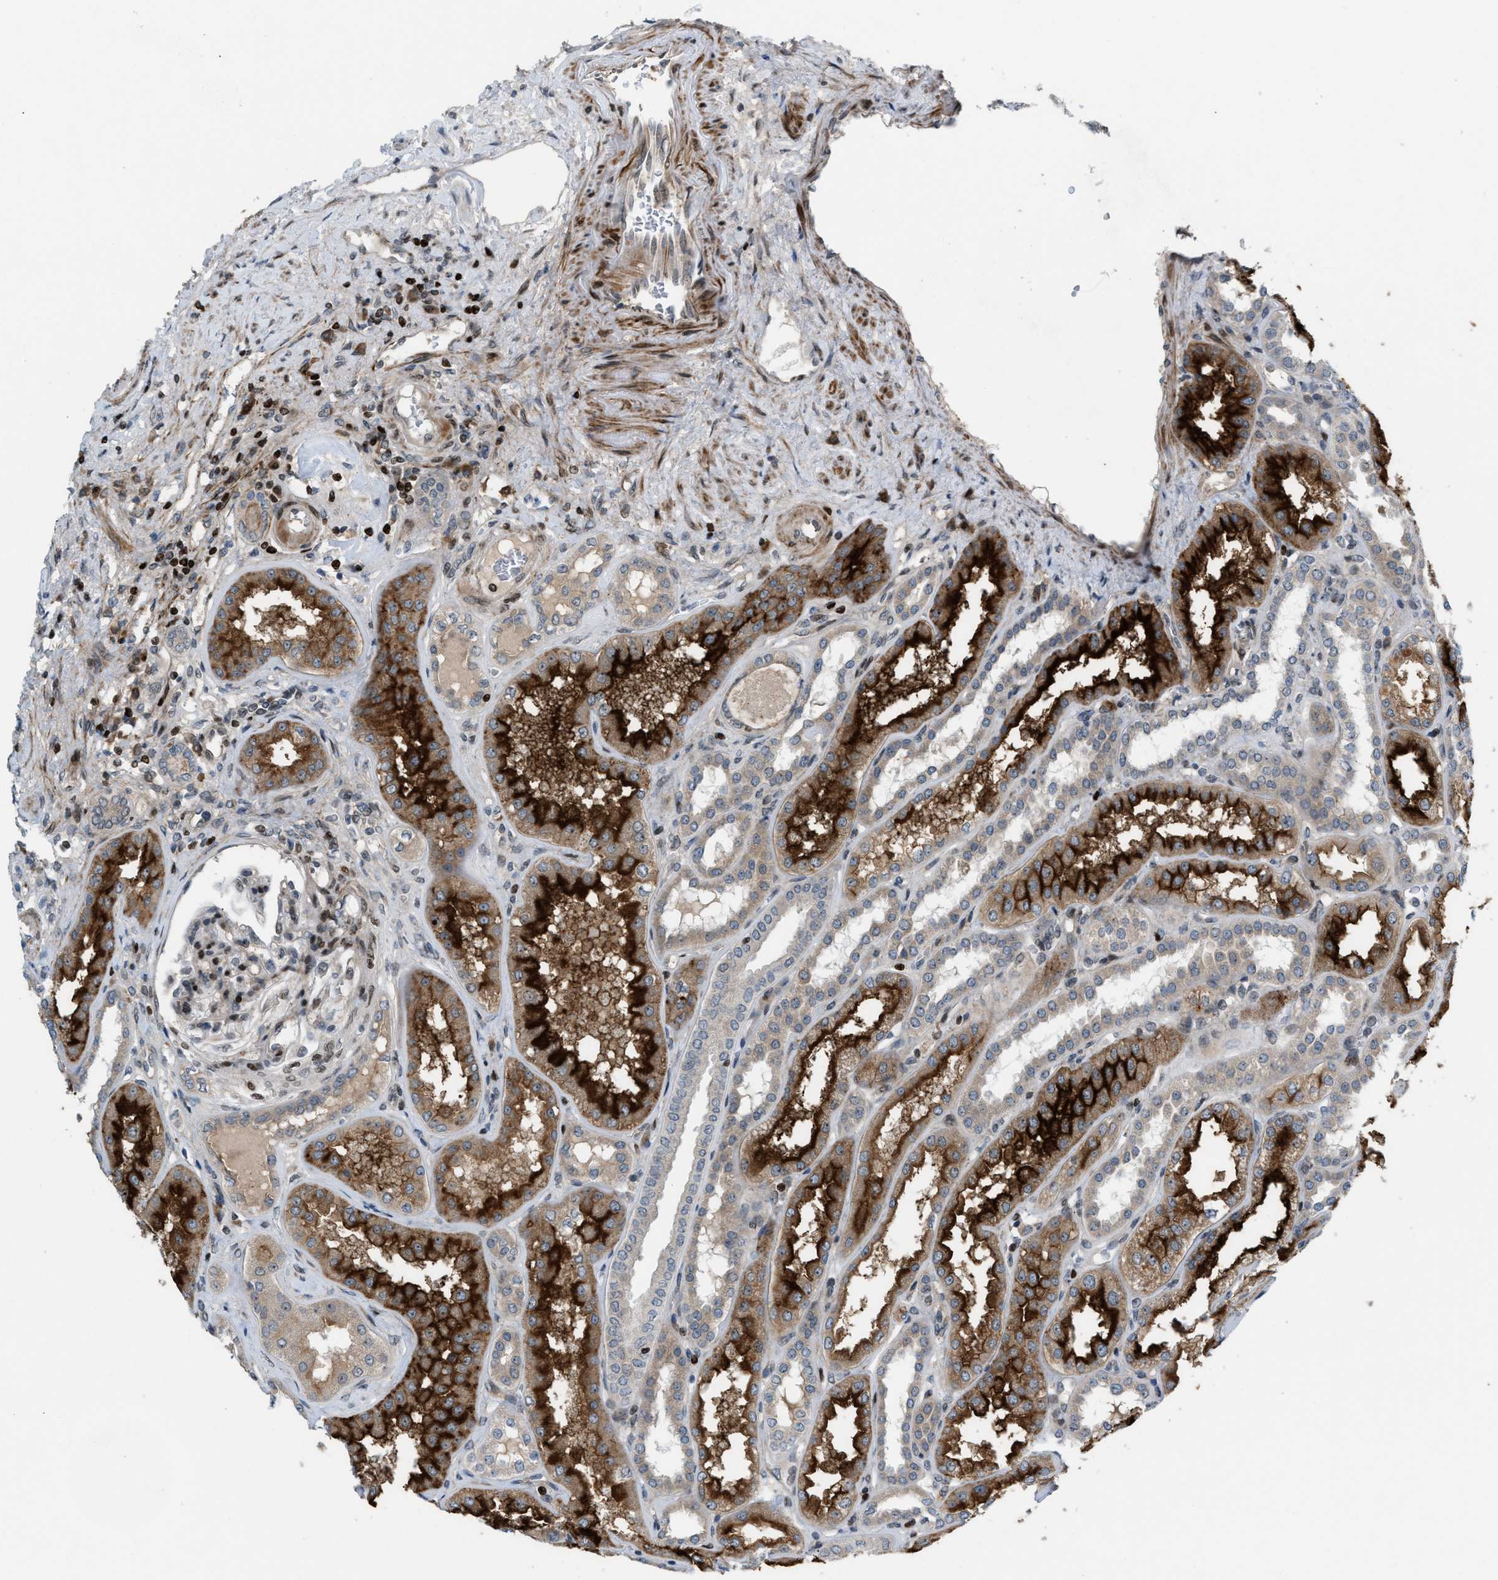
{"staining": {"intensity": "moderate", "quantity": "<25%", "location": "nuclear"}, "tissue": "kidney", "cell_type": "Cells in glomeruli", "image_type": "normal", "snomed": [{"axis": "morphology", "description": "Normal tissue, NOS"}, {"axis": "topography", "description": "Kidney"}], "caption": "This histopathology image exhibits normal kidney stained with immunohistochemistry to label a protein in brown. The nuclear of cells in glomeruli show moderate positivity for the protein. Nuclei are counter-stained blue.", "gene": "ZNF276", "patient": {"sex": "female", "age": 56}}